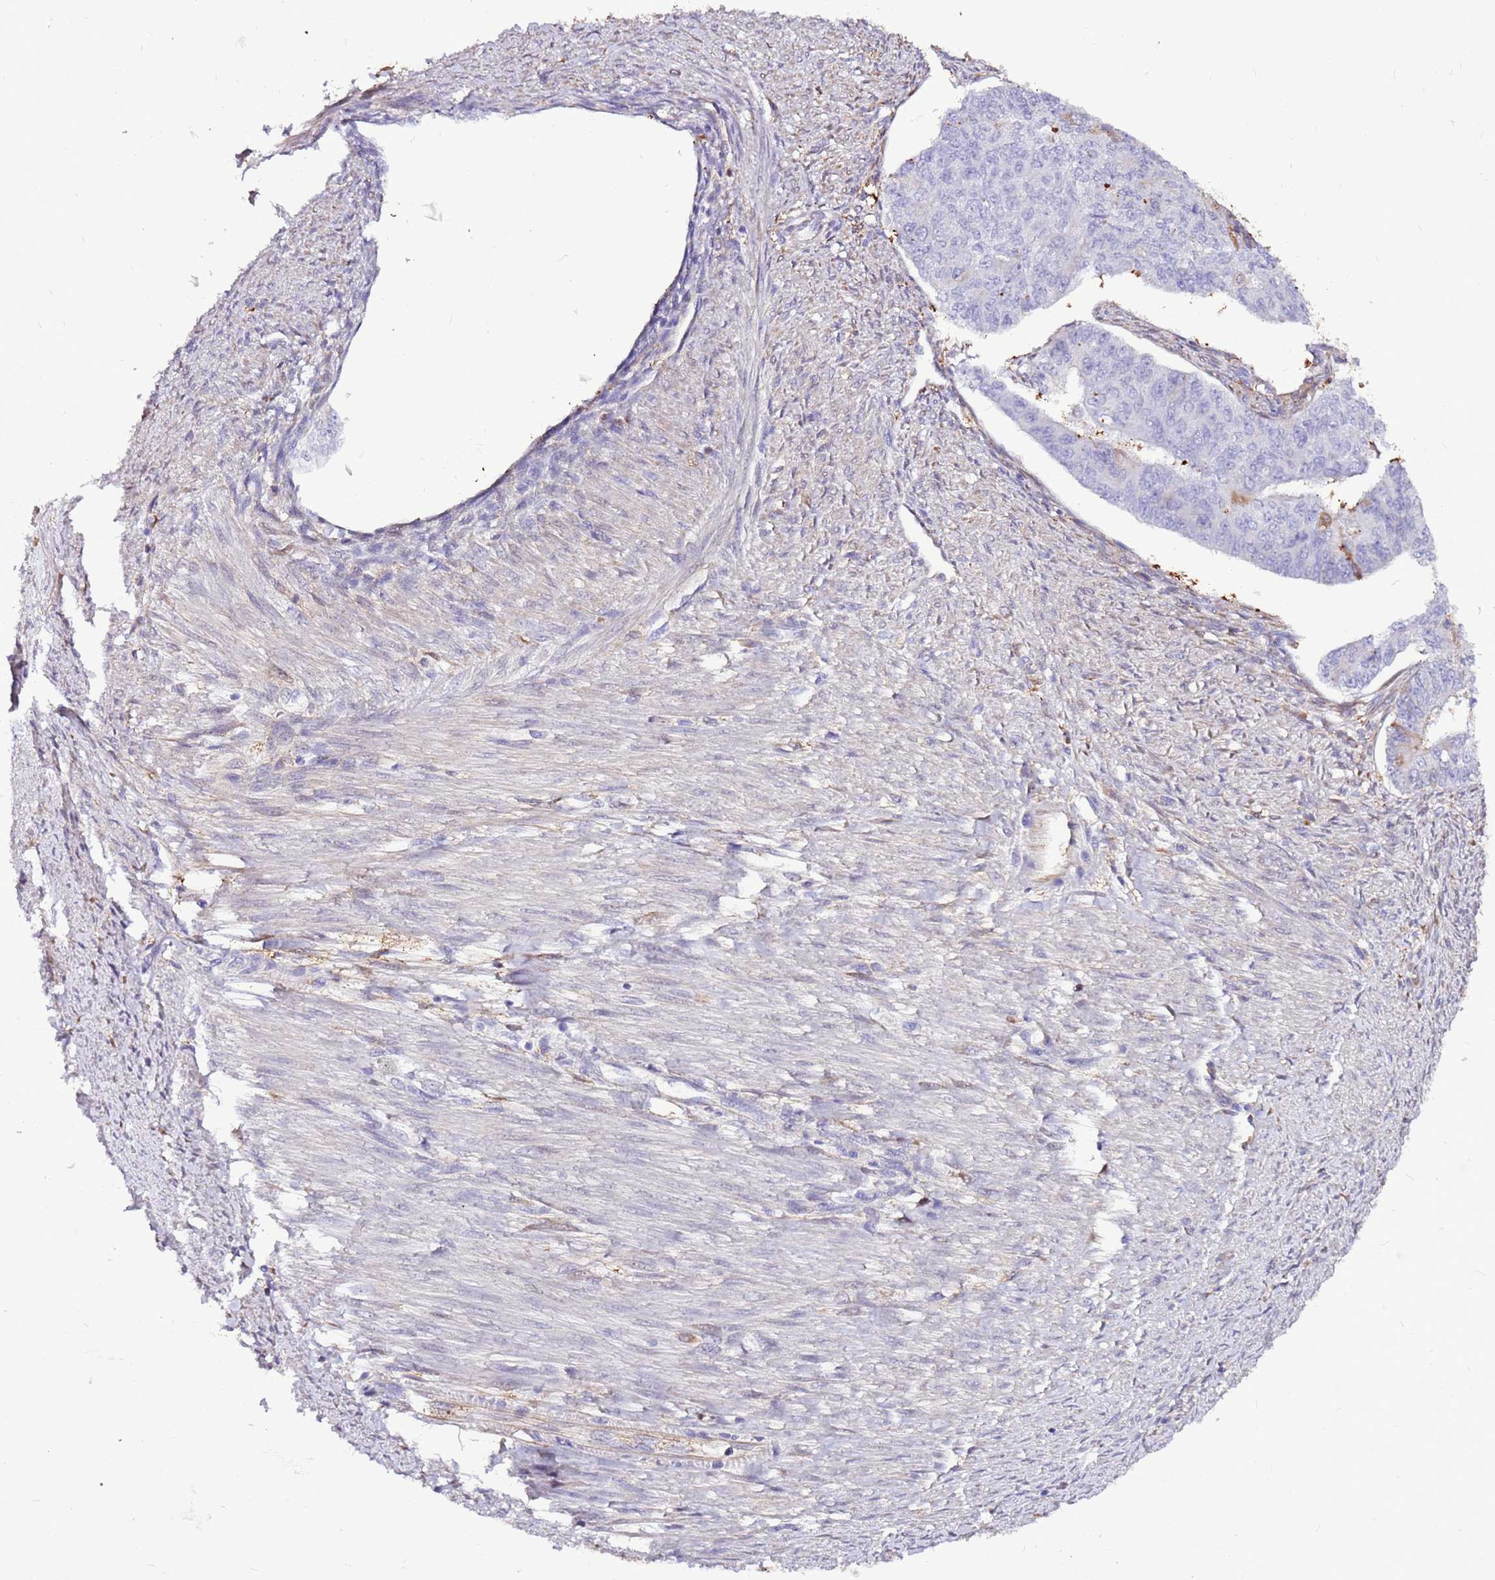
{"staining": {"intensity": "negative", "quantity": "none", "location": "none"}, "tissue": "endometrial cancer", "cell_type": "Tumor cells", "image_type": "cancer", "snomed": [{"axis": "morphology", "description": "Adenocarcinoma, NOS"}, {"axis": "topography", "description": "Endometrium"}], "caption": "Immunohistochemical staining of human adenocarcinoma (endometrial) demonstrates no significant staining in tumor cells.", "gene": "ATXN2L", "patient": {"sex": "female", "age": 32}}